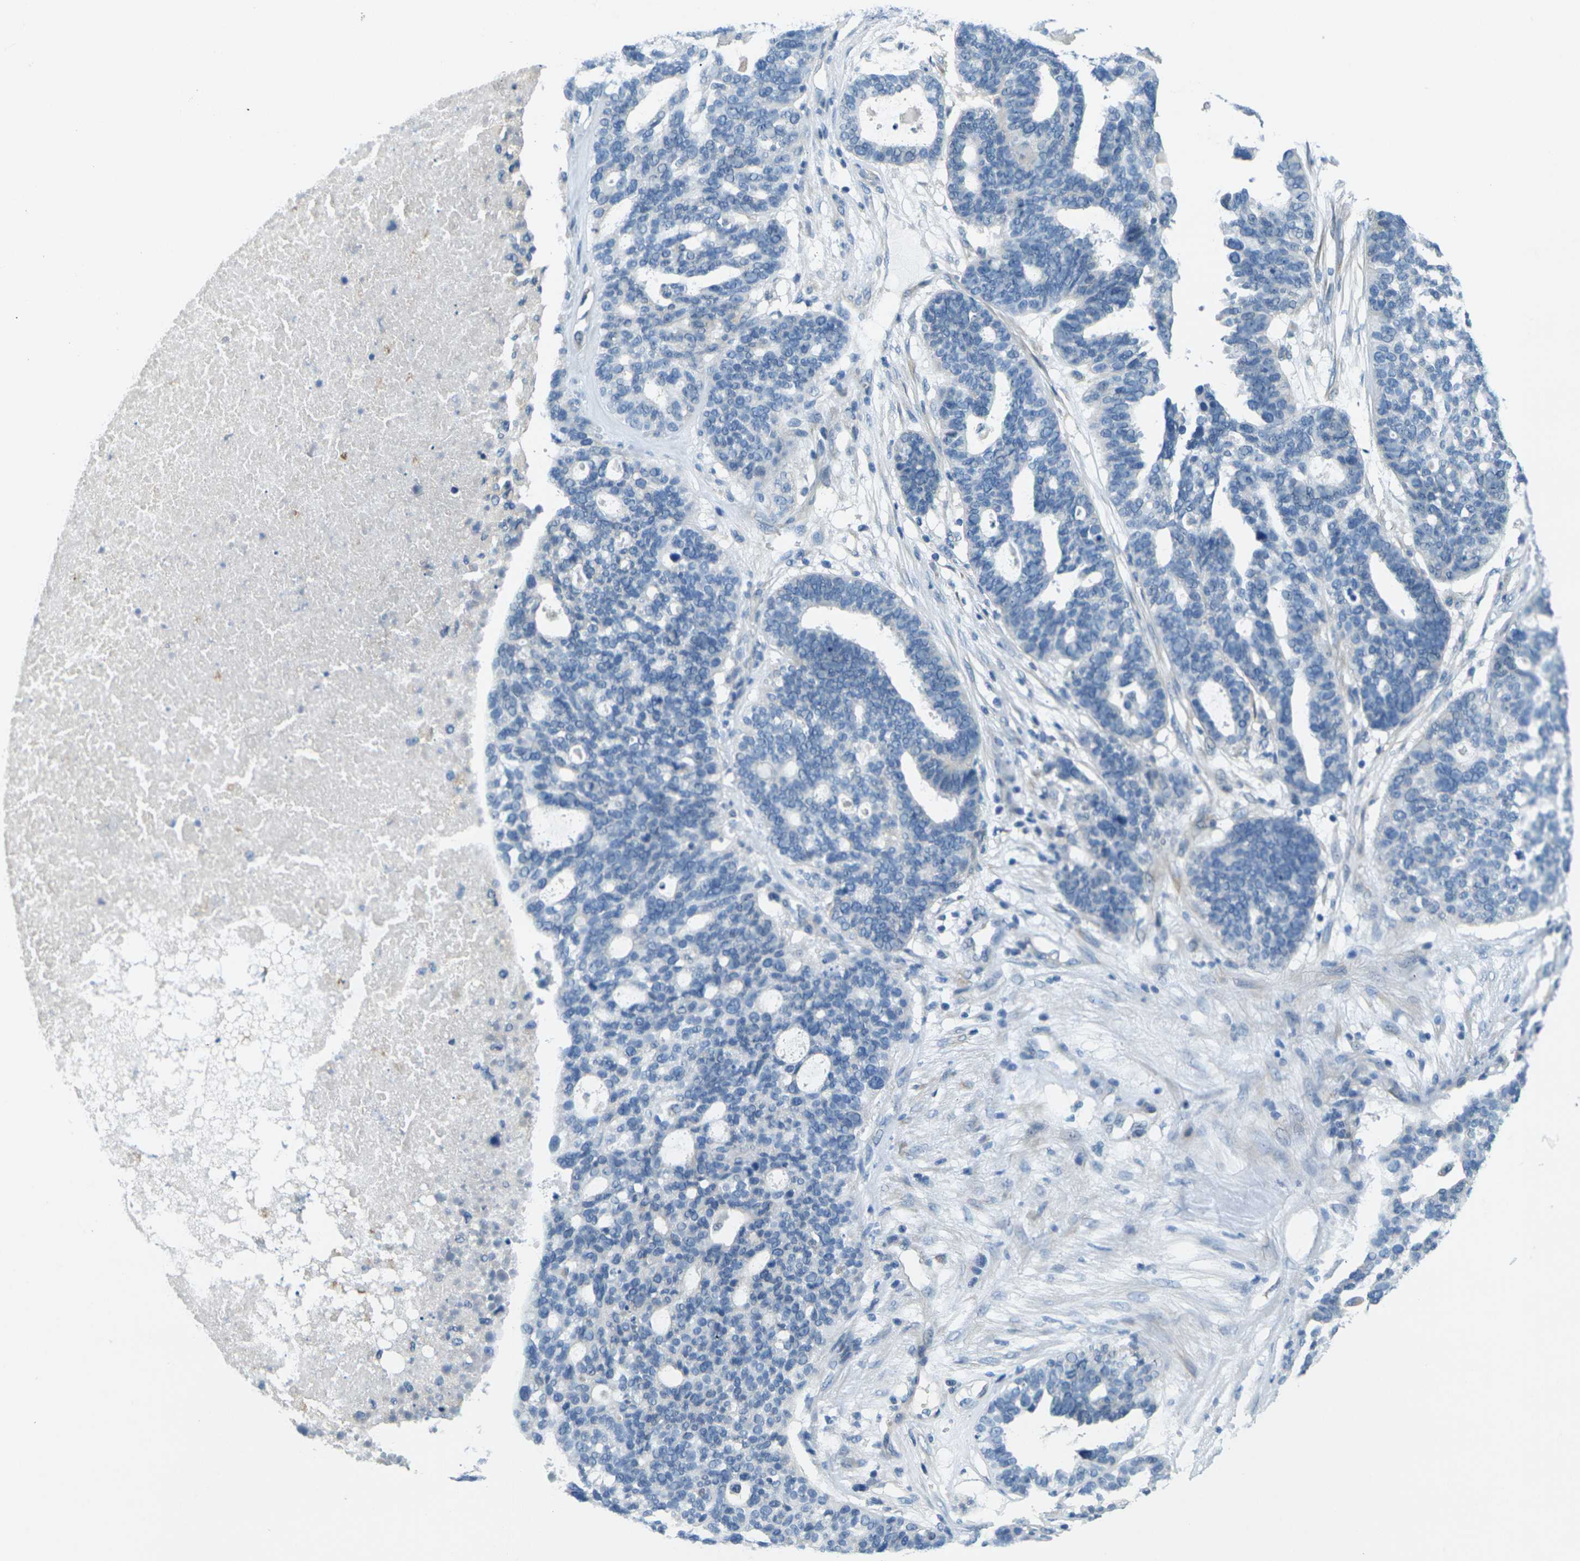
{"staining": {"intensity": "negative", "quantity": "none", "location": "none"}, "tissue": "ovarian cancer", "cell_type": "Tumor cells", "image_type": "cancer", "snomed": [{"axis": "morphology", "description": "Cystadenocarcinoma, serous, NOS"}, {"axis": "topography", "description": "Ovary"}], "caption": "Tumor cells are negative for brown protein staining in ovarian cancer.", "gene": "CYP2C8", "patient": {"sex": "female", "age": 59}}